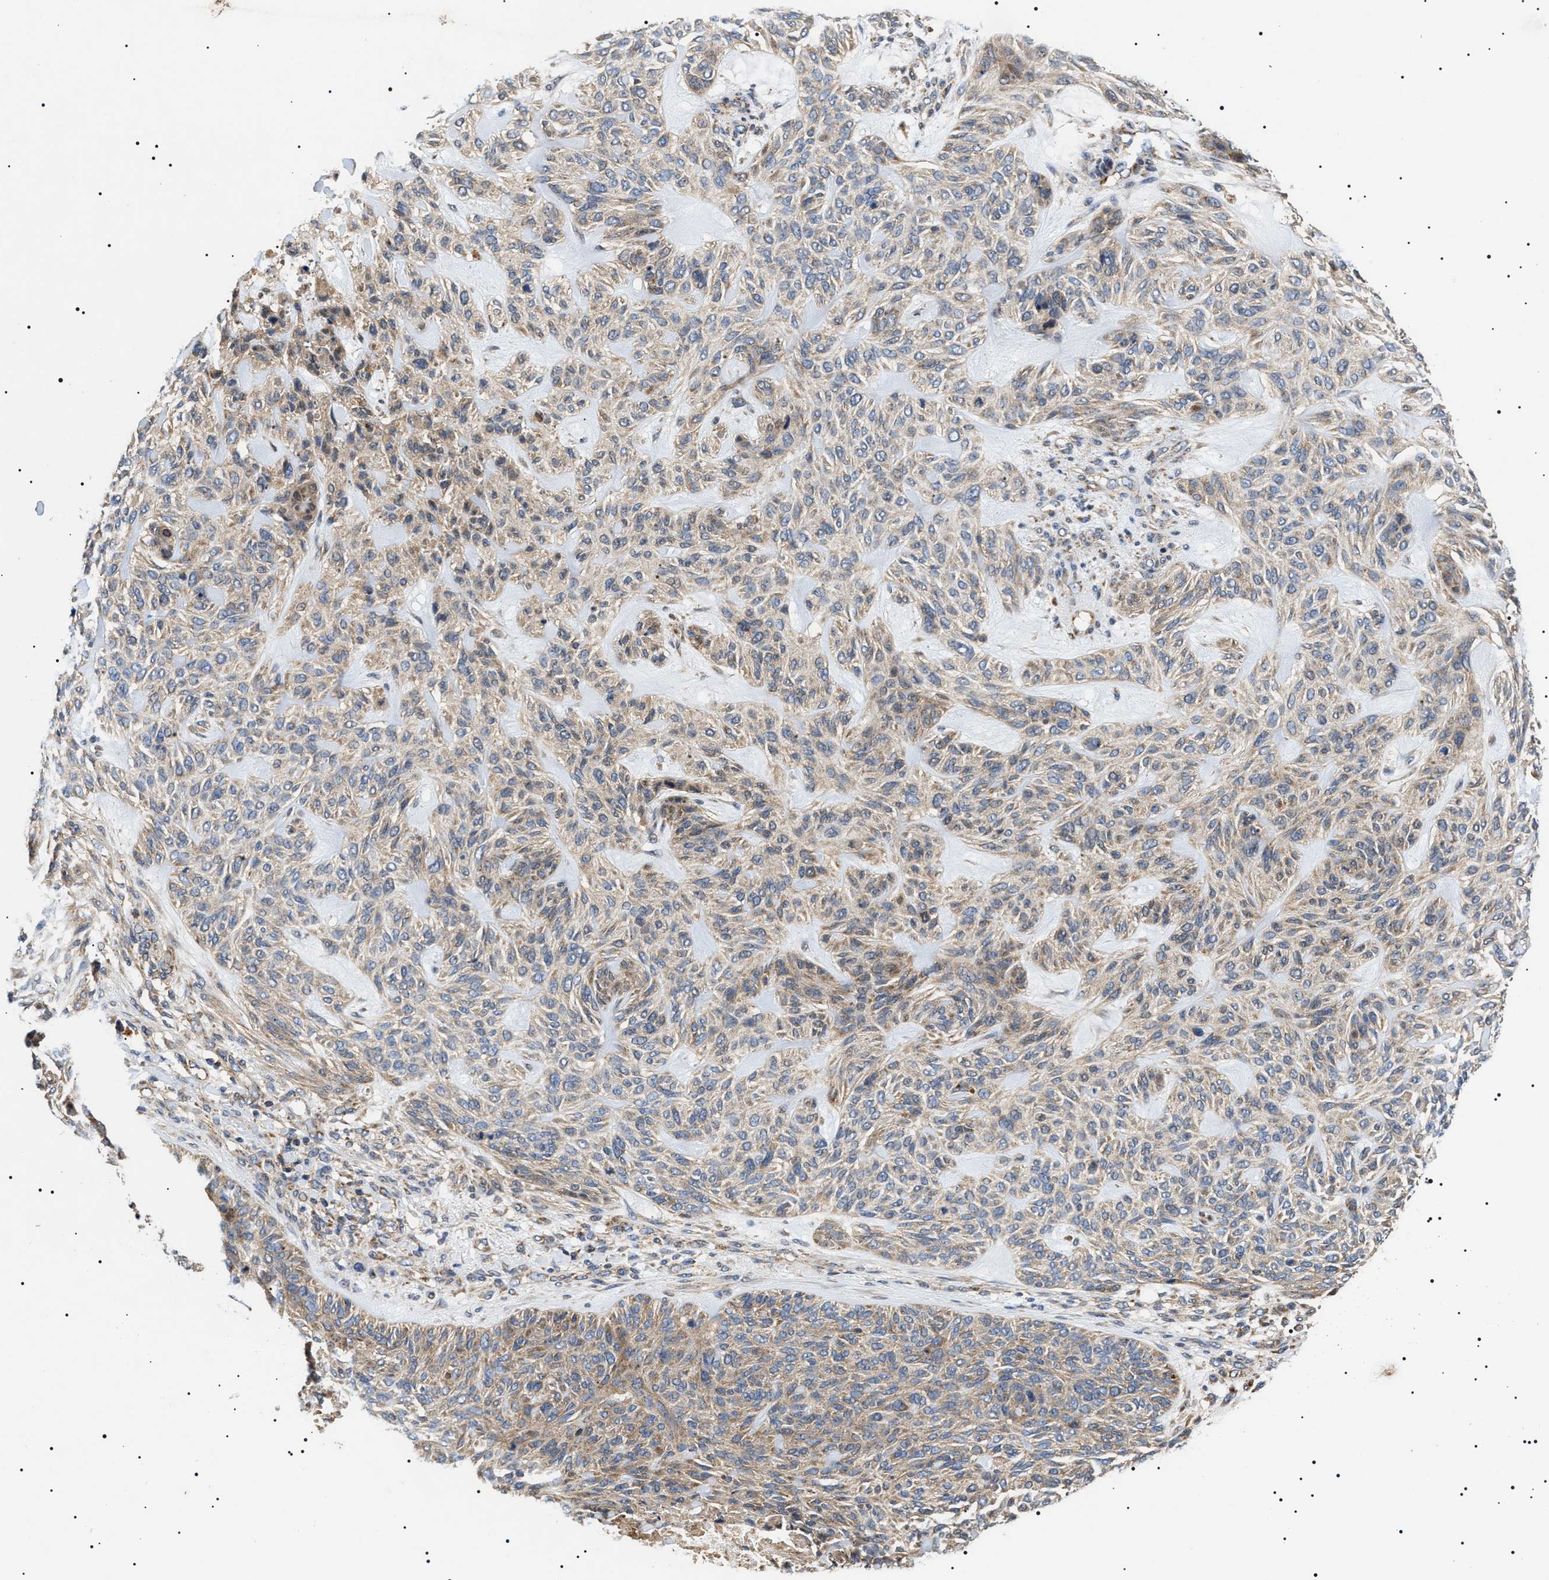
{"staining": {"intensity": "moderate", "quantity": "<25%", "location": "cytoplasmic/membranous"}, "tissue": "skin cancer", "cell_type": "Tumor cells", "image_type": "cancer", "snomed": [{"axis": "morphology", "description": "Basal cell carcinoma"}, {"axis": "topography", "description": "Skin"}], "caption": "DAB (3,3'-diaminobenzidine) immunohistochemical staining of skin basal cell carcinoma demonstrates moderate cytoplasmic/membranous protein expression in about <25% of tumor cells.", "gene": "OXSM", "patient": {"sex": "male", "age": 55}}